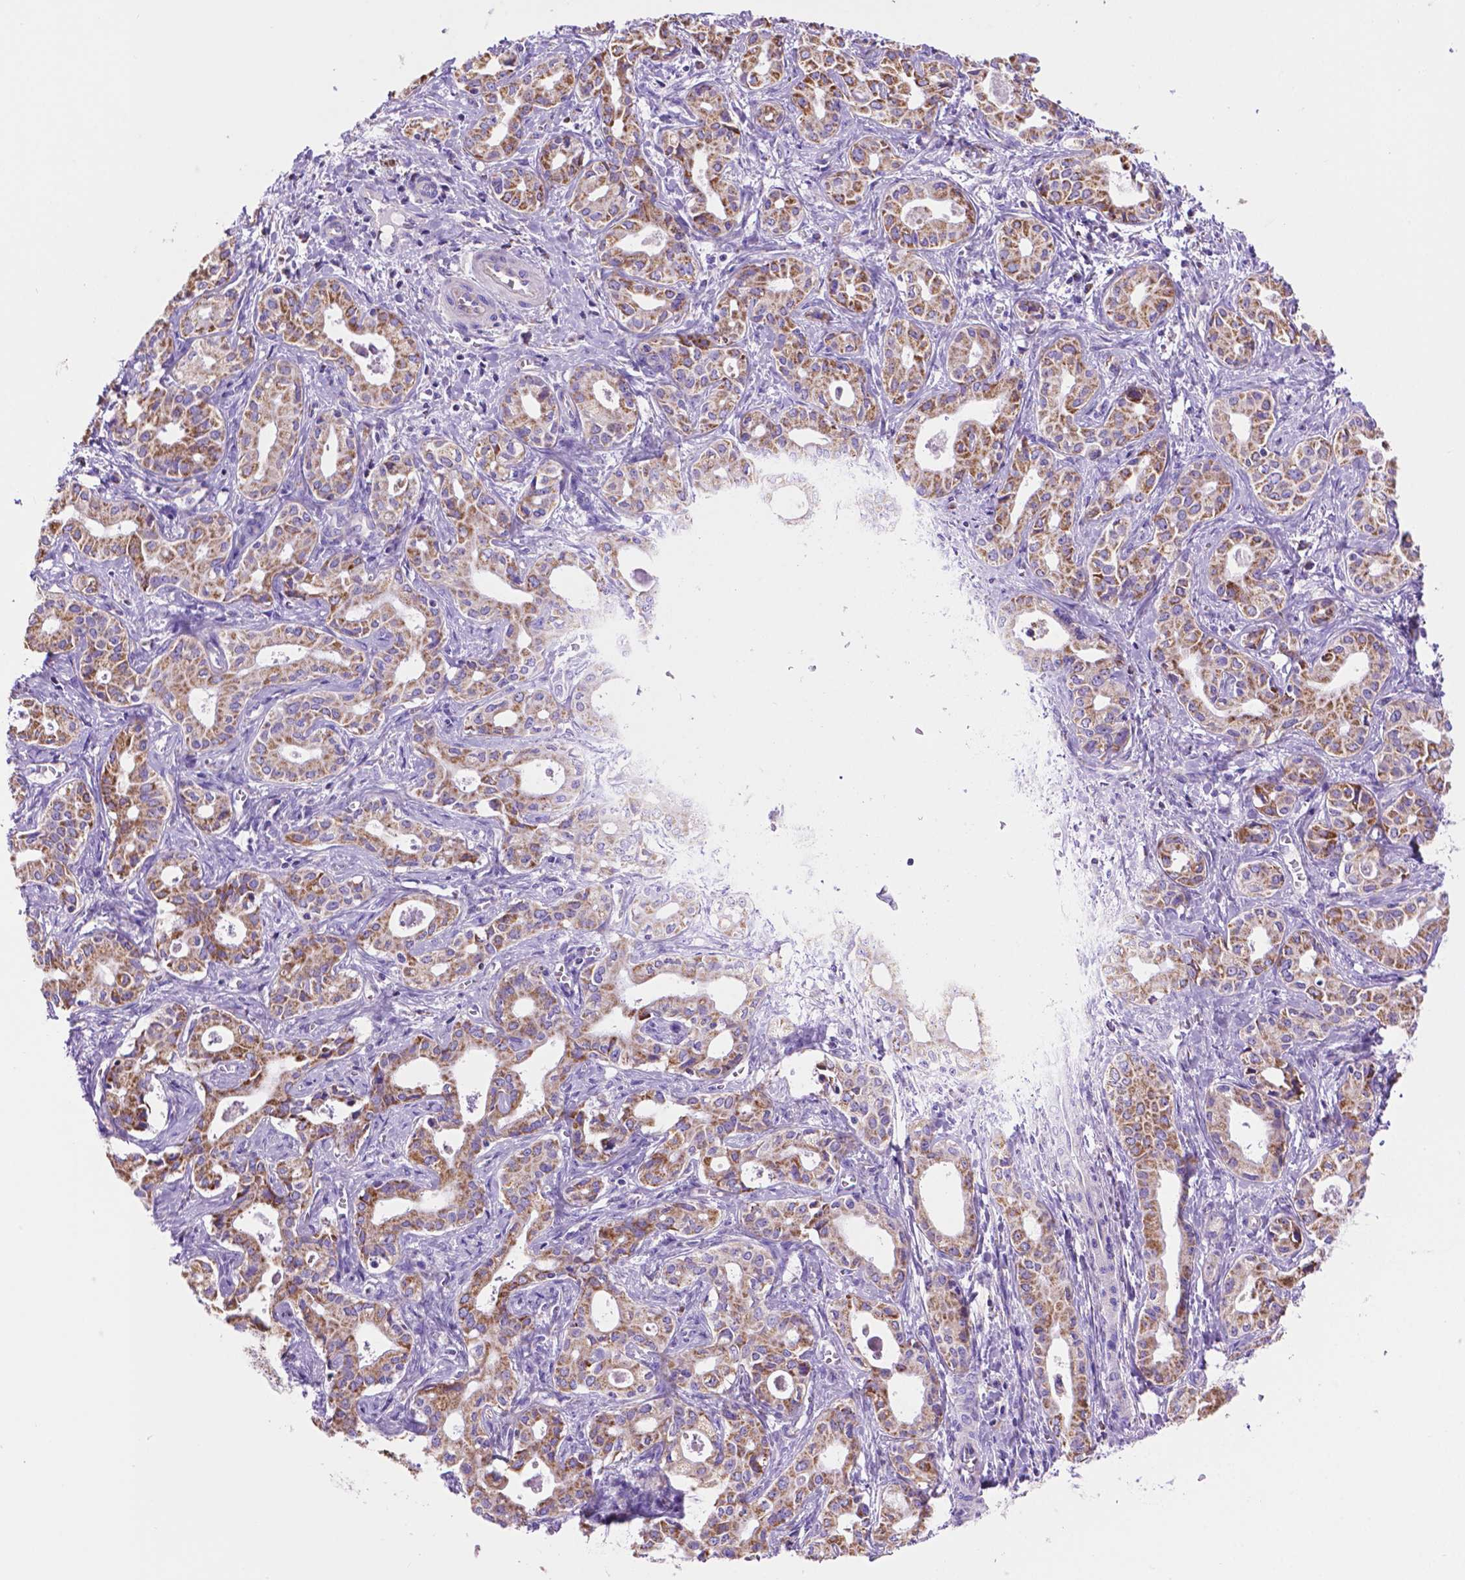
{"staining": {"intensity": "strong", "quantity": ">75%", "location": "cytoplasmic/membranous"}, "tissue": "liver cancer", "cell_type": "Tumor cells", "image_type": "cancer", "snomed": [{"axis": "morphology", "description": "Cholangiocarcinoma"}, {"axis": "topography", "description": "Liver"}], "caption": "Protein staining reveals strong cytoplasmic/membranous expression in approximately >75% of tumor cells in liver cancer (cholangiocarcinoma).", "gene": "GDPD5", "patient": {"sex": "female", "age": 65}}